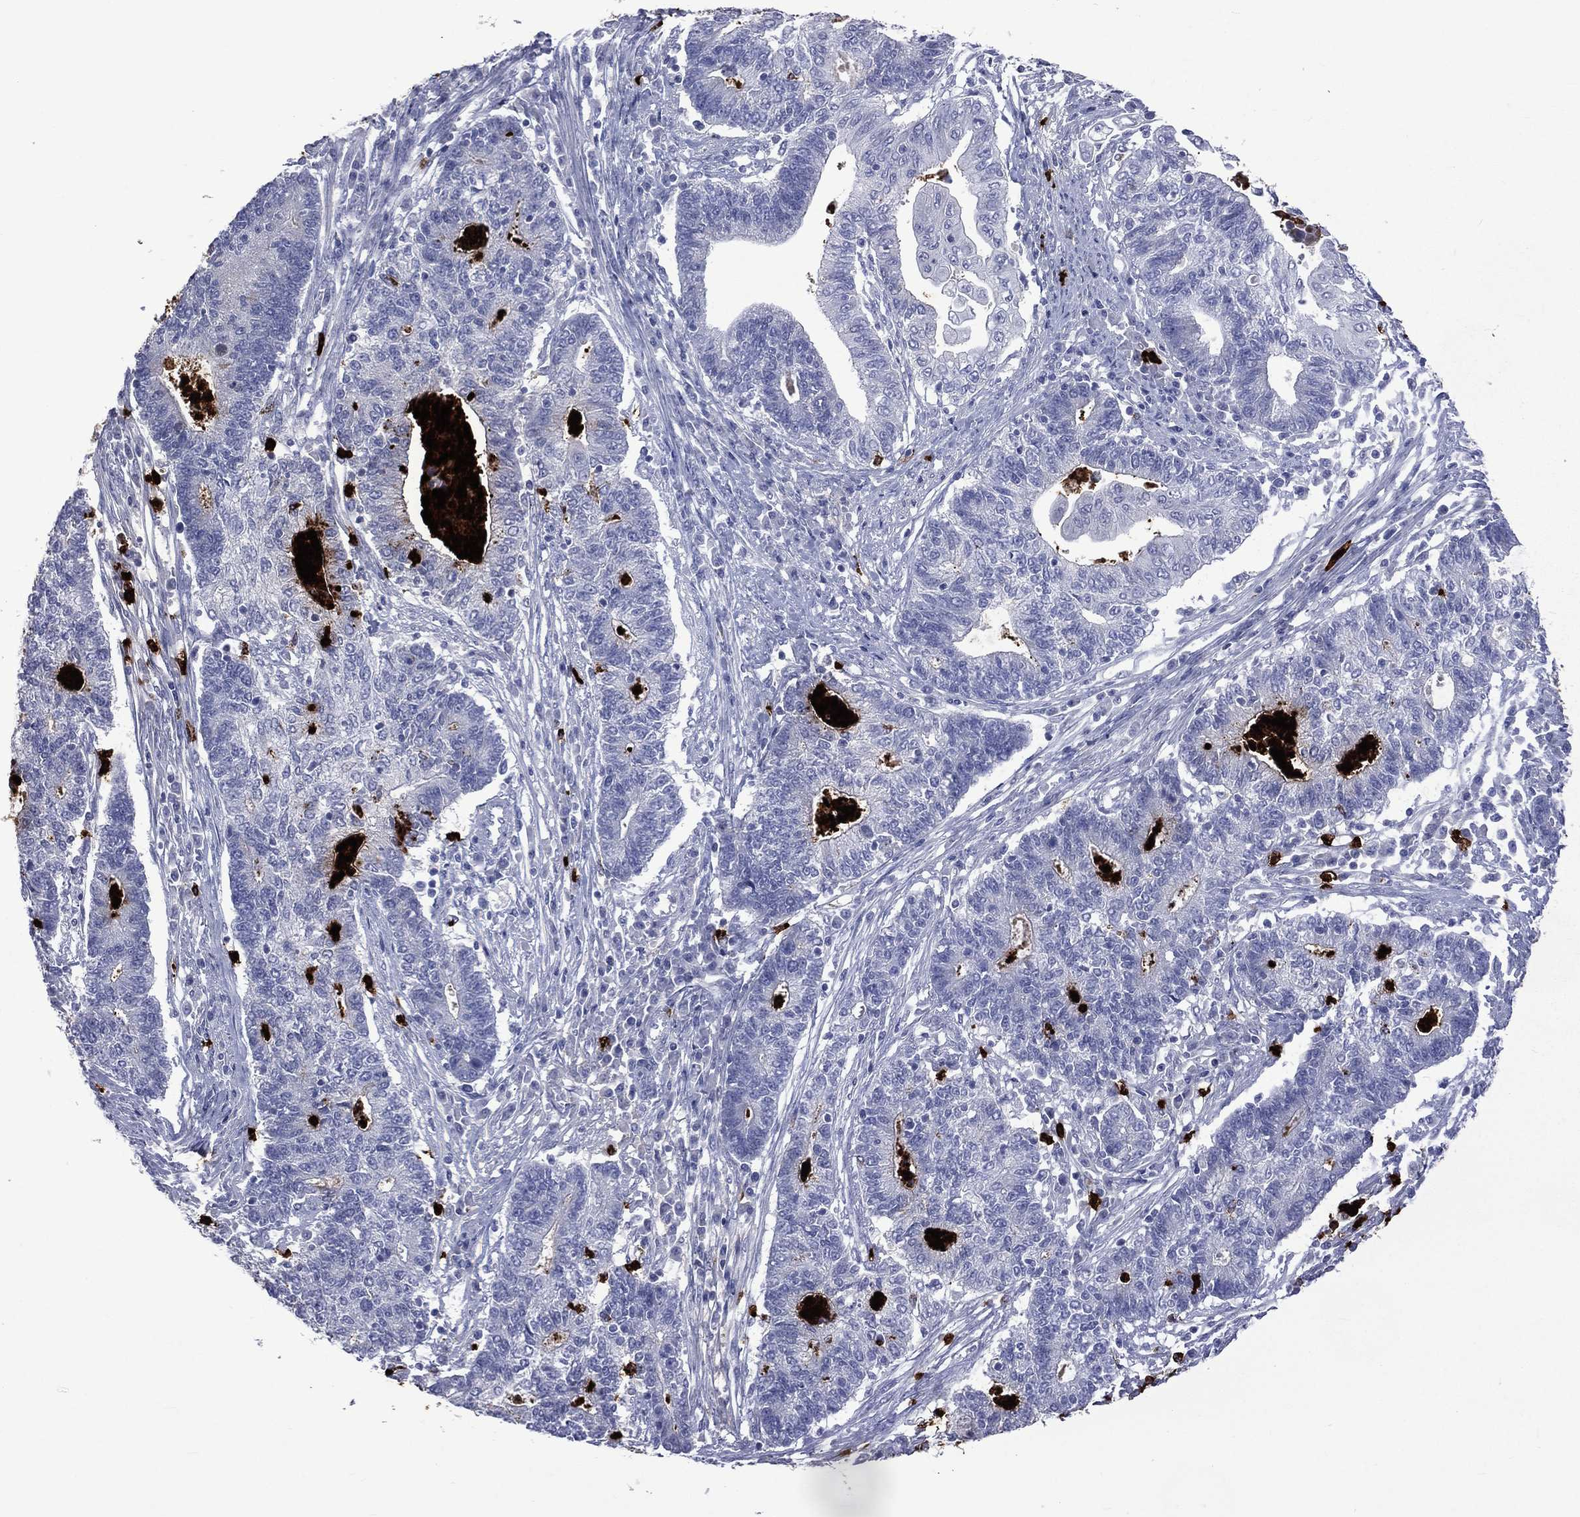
{"staining": {"intensity": "negative", "quantity": "none", "location": "none"}, "tissue": "endometrial cancer", "cell_type": "Tumor cells", "image_type": "cancer", "snomed": [{"axis": "morphology", "description": "Adenocarcinoma, NOS"}, {"axis": "topography", "description": "Uterus"}, {"axis": "topography", "description": "Endometrium"}], "caption": "Image shows no significant protein expression in tumor cells of endometrial cancer (adenocarcinoma).", "gene": "ELANE", "patient": {"sex": "female", "age": 54}}